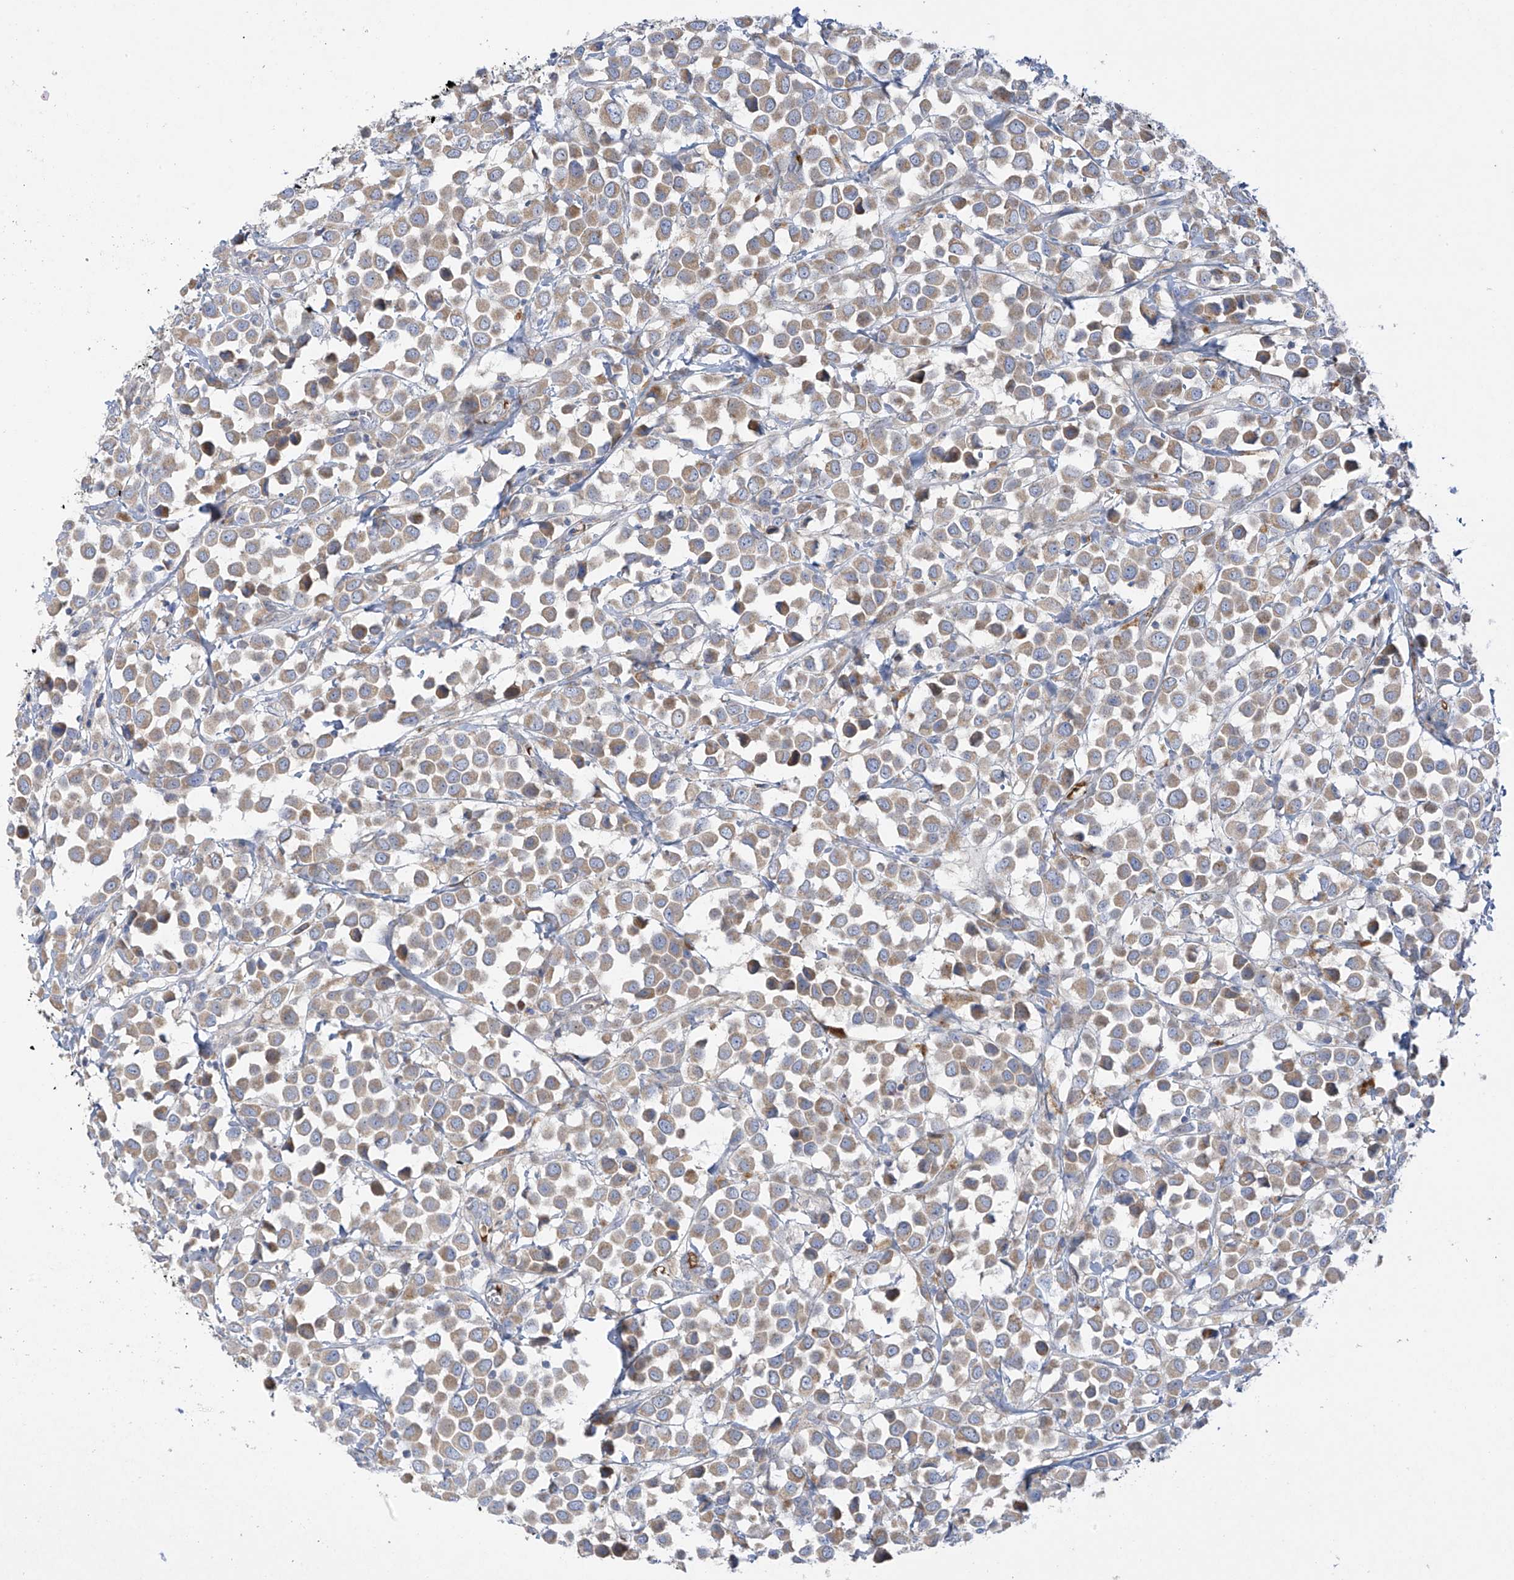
{"staining": {"intensity": "weak", "quantity": ">75%", "location": "cytoplasmic/membranous"}, "tissue": "breast cancer", "cell_type": "Tumor cells", "image_type": "cancer", "snomed": [{"axis": "morphology", "description": "Duct carcinoma"}, {"axis": "topography", "description": "Breast"}], "caption": "The immunohistochemical stain highlights weak cytoplasmic/membranous positivity in tumor cells of breast cancer (intraductal carcinoma) tissue.", "gene": "METTL18", "patient": {"sex": "female", "age": 61}}